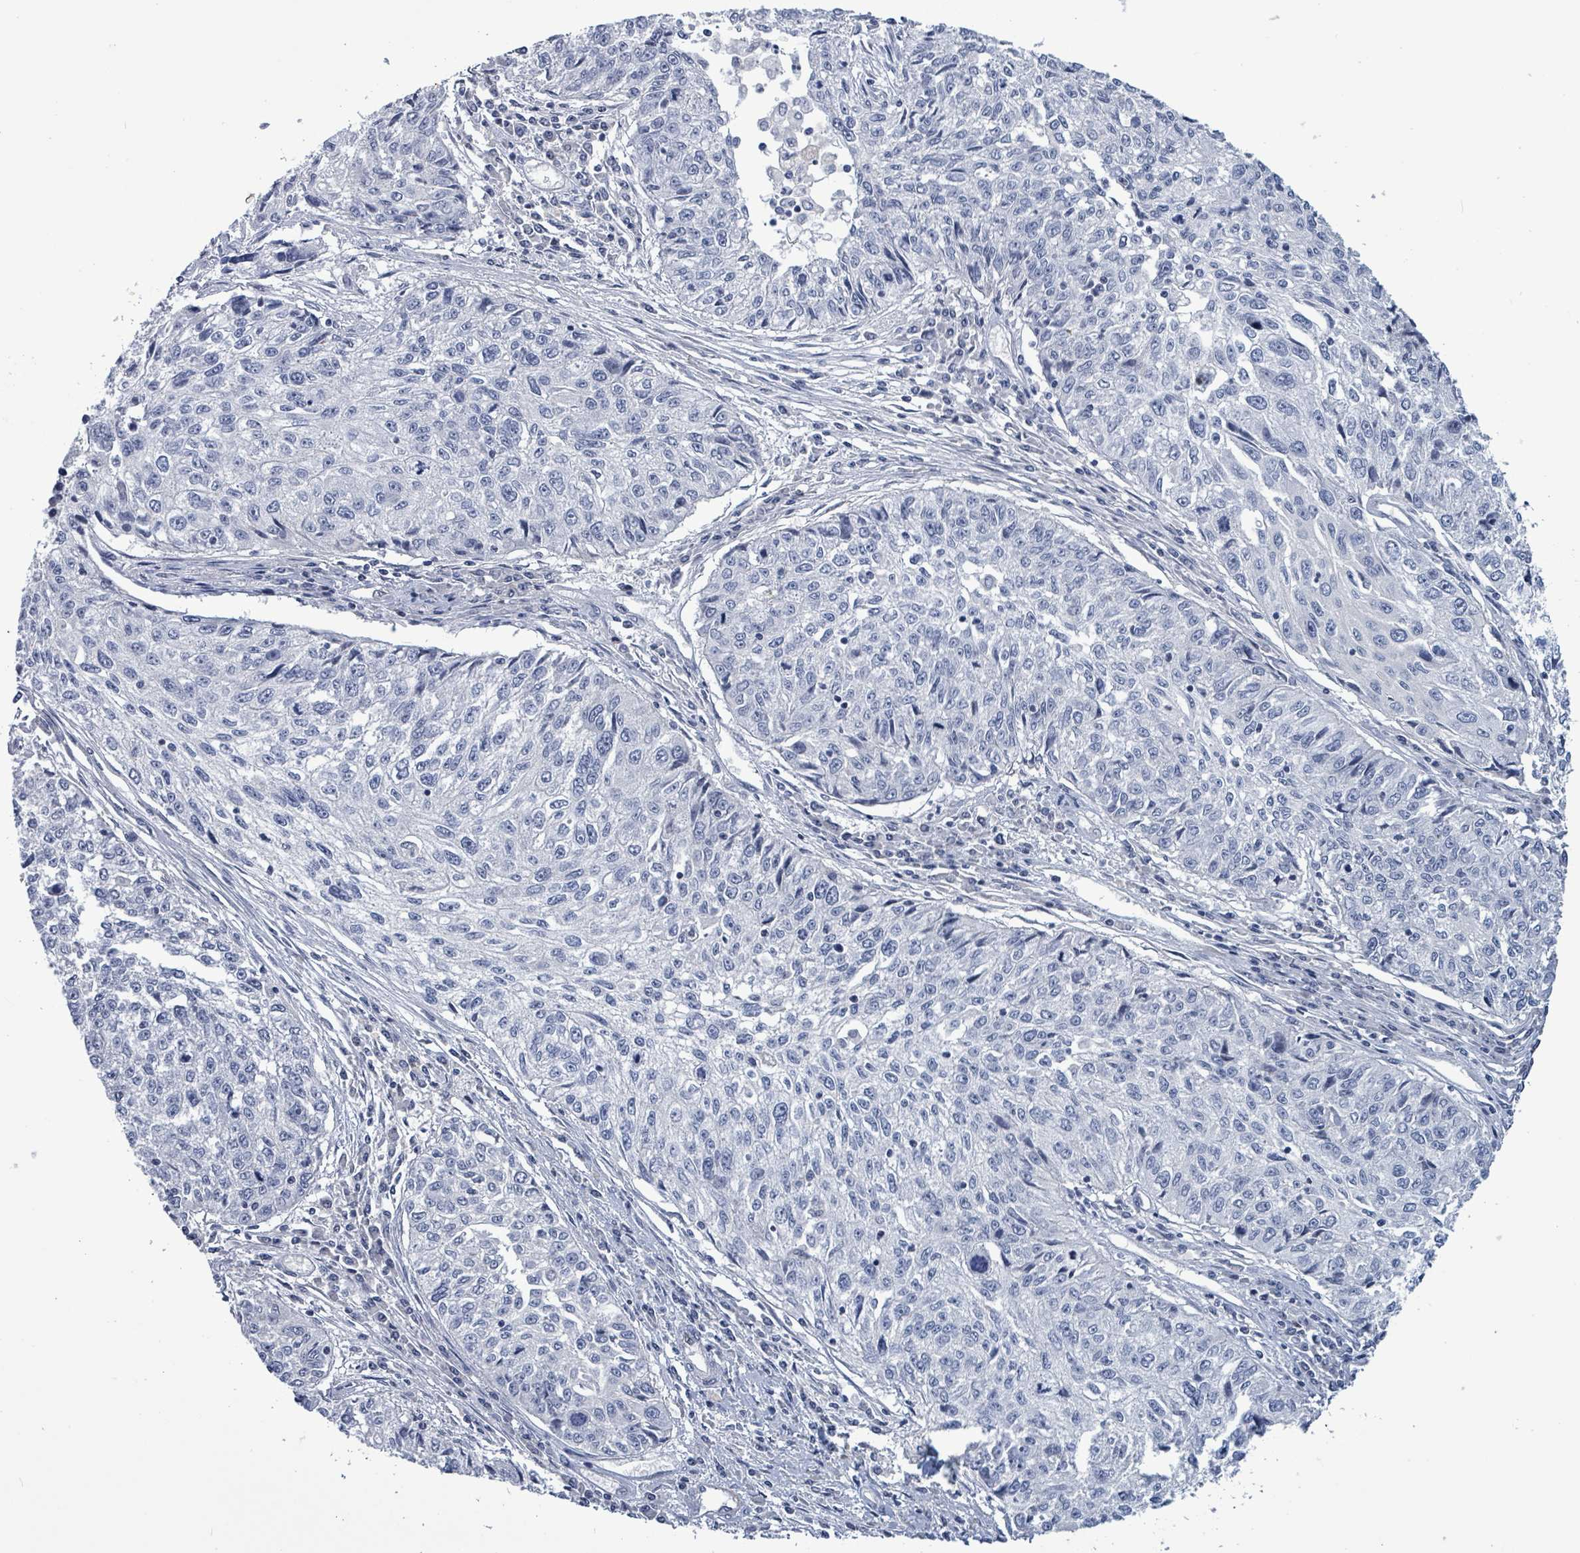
{"staining": {"intensity": "negative", "quantity": "none", "location": "none"}, "tissue": "cervical cancer", "cell_type": "Tumor cells", "image_type": "cancer", "snomed": [{"axis": "morphology", "description": "Squamous cell carcinoma, NOS"}, {"axis": "topography", "description": "Cervix"}], "caption": "This is a histopathology image of immunohistochemistry staining of cervical squamous cell carcinoma, which shows no expression in tumor cells. (IHC, brightfield microscopy, high magnification).", "gene": "NTN3", "patient": {"sex": "female", "age": 57}}